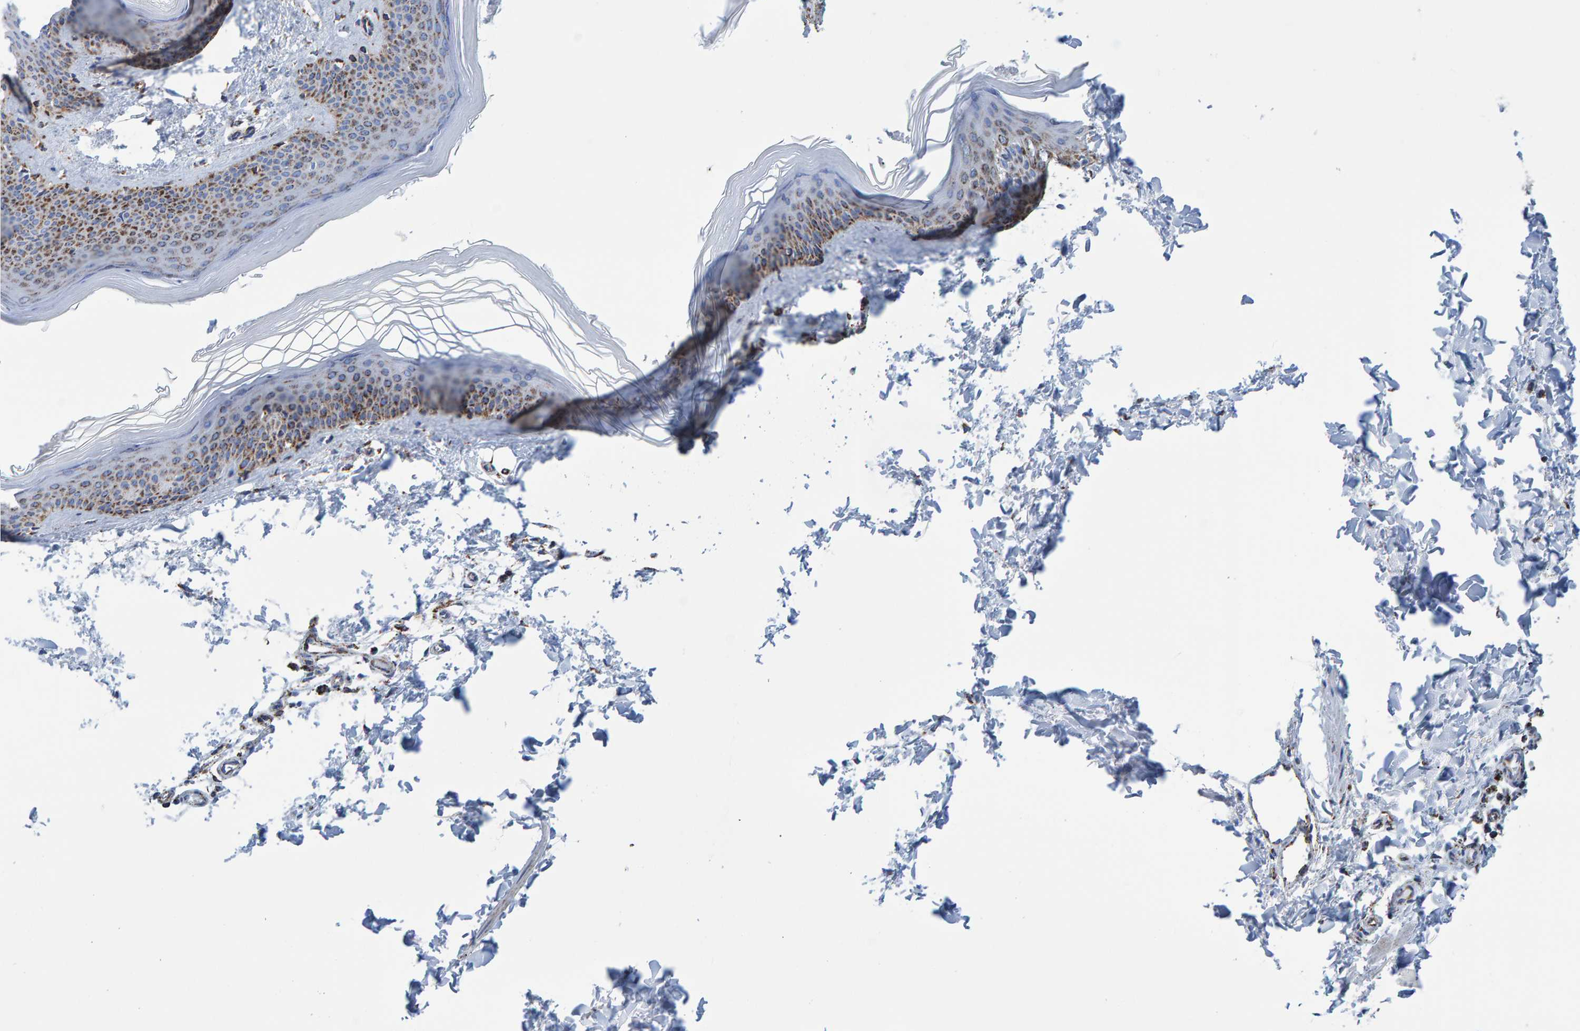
{"staining": {"intensity": "moderate", "quantity": ">75%", "location": "cytoplasmic/membranous"}, "tissue": "skin", "cell_type": "Fibroblasts", "image_type": "normal", "snomed": [{"axis": "morphology", "description": "Normal tissue, NOS"}, {"axis": "topography", "description": "Skin"}], "caption": "Moderate cytoplasmic/membranous positivity is appreciated in approximately >75% of fibroblasts in benign skin. The protein is stained brown, and the nuclei are stained in blue (DAB (3,3'-diaminobenzidine) IHC with brightfield microscopy, high magnification).", "gene": "ENSG00000262660", "patient": {"sex": "female", "age": 27}}